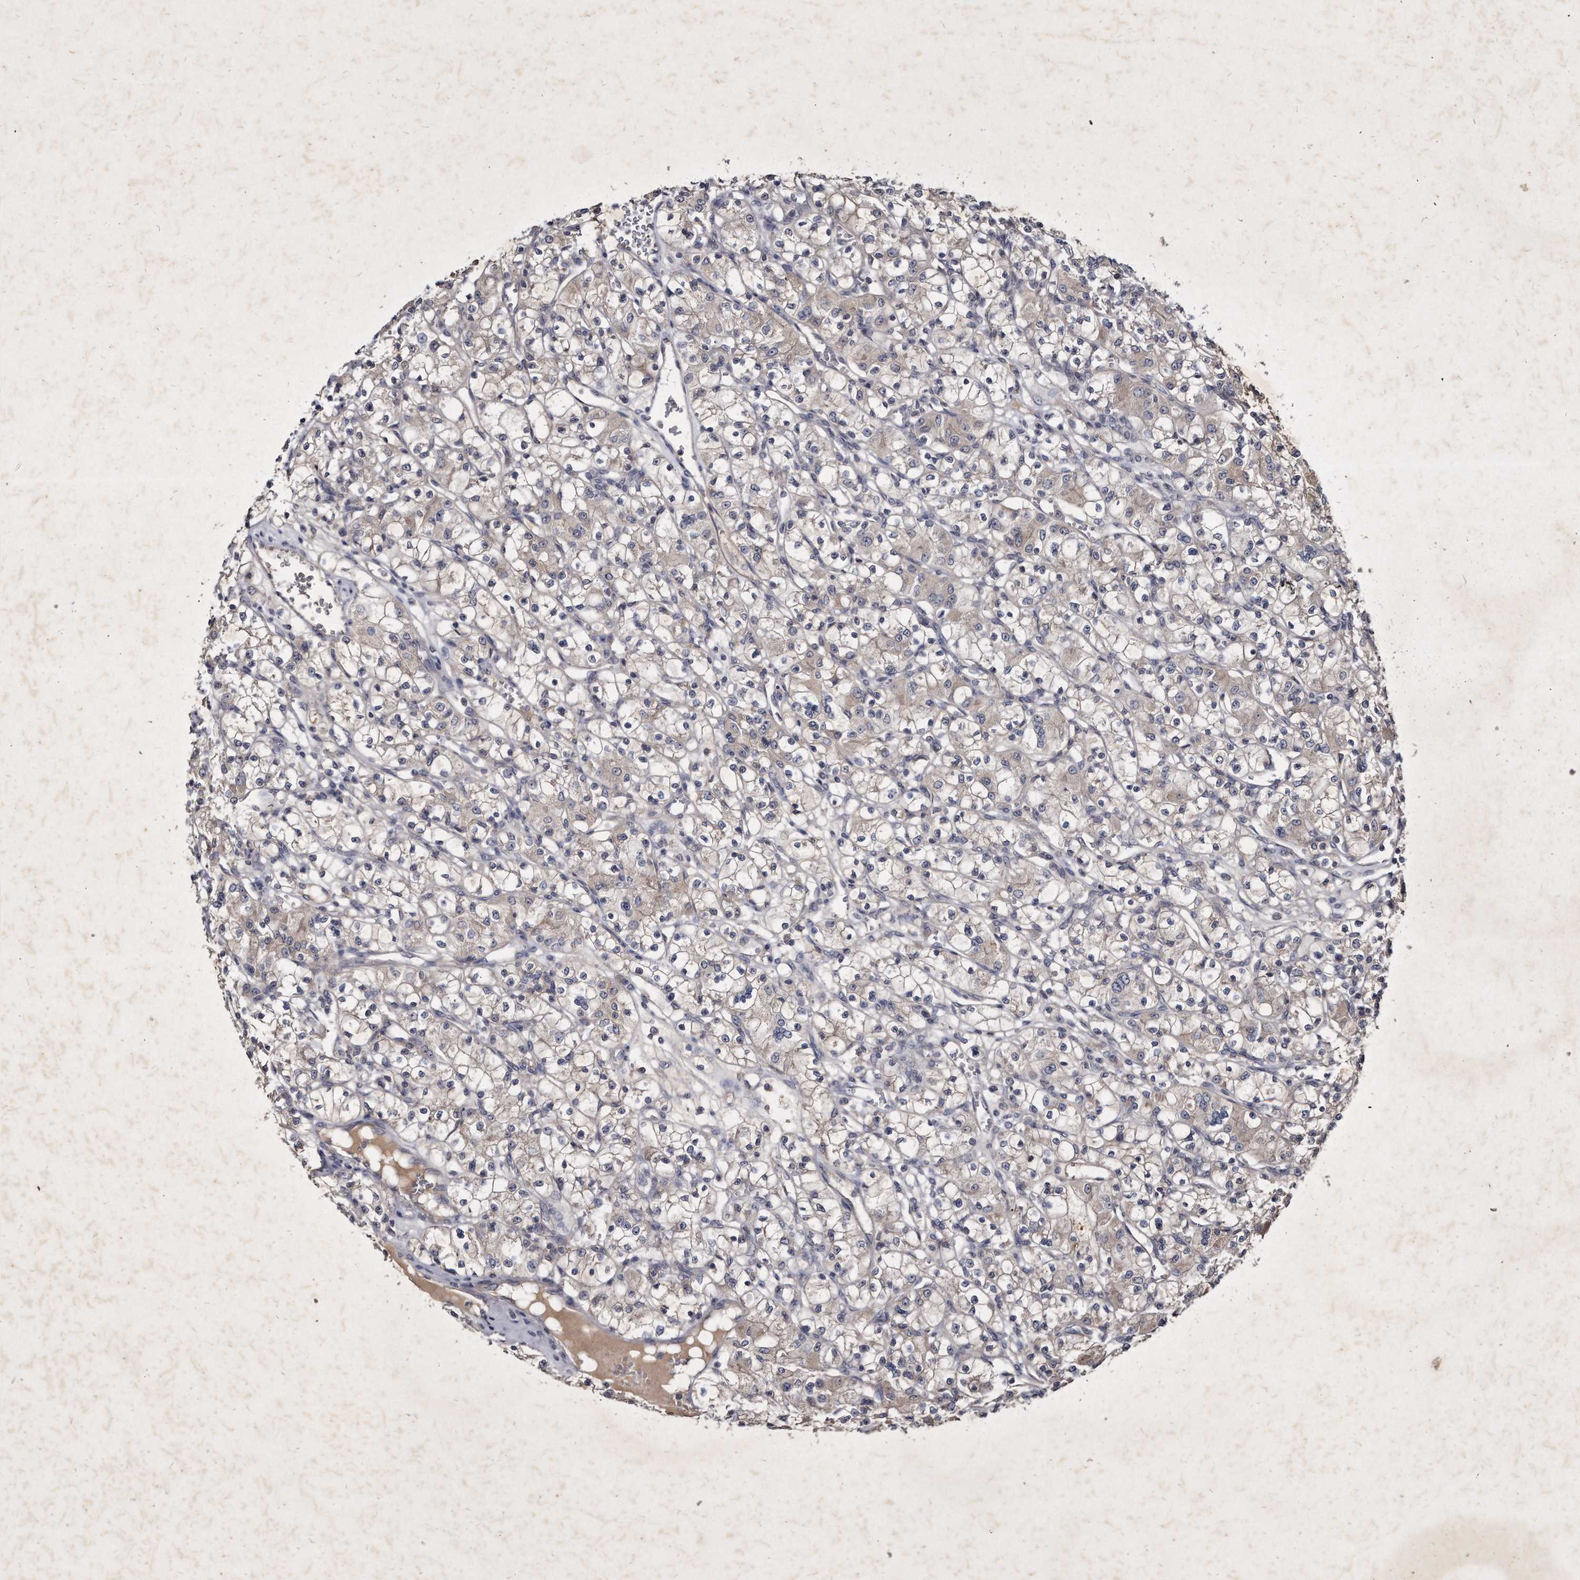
{"staining": {"intensity": "weak", "quantity": "<25%", "location": "cytoplasmic/membranous"}, "tissue": "renal cancer", "cell_type": "Tumor cells", "image_type": "cancer", "snomed": [{"axis": "morphology", "description": "Adenocarcinoma, NOS"}, {"axis": "topography", "description": "Kidney"}], "caption": "This image is of renal cancer stained with immunohistochemistry (IHC) to label a protein in brown with the nuclei are counter-stained blue. There is no expression in tumor cells.", "gene": "KLHDC3", "patient": {"sex": "female", "age": 59}}